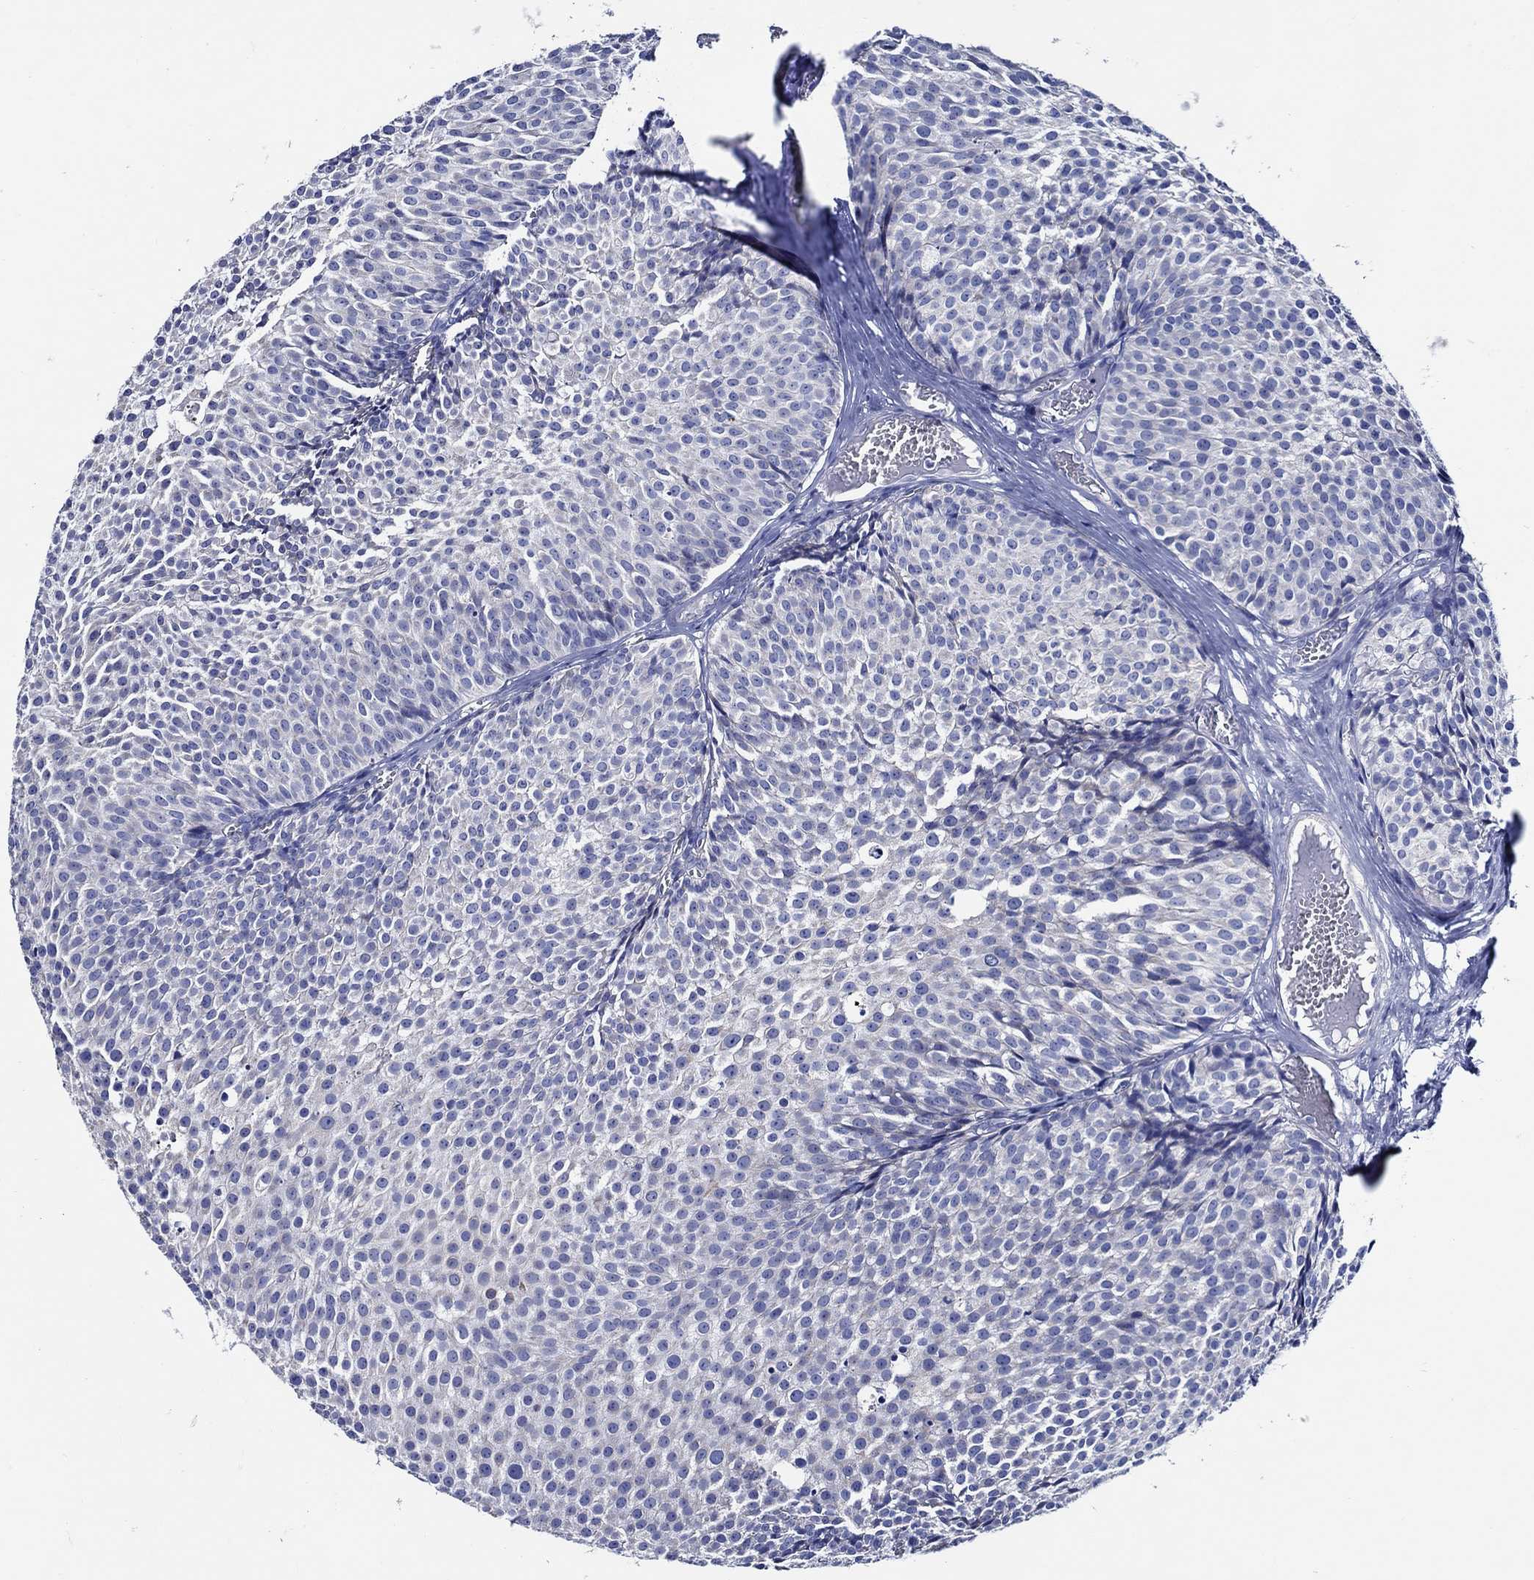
{"staining": {"intensity": "negative", "quantity": "none", "location": "none"}, "tissue": "urothelial cancer", "cell_type": "Tumor cells", "image_type": "cancer", "snomed": [{"axis": "morphology", "description": "Urothelial carcinoma, Low grade"}, {"axis": "topography", "description": "Urinary bladder"}], "caption": "Immunohistochemical staining of urothelial carcinoma (low-grade) displays no significant expression in tumor cells.", "gene": "SKOR1", "patient": {"sex": "male", "age": 63}}